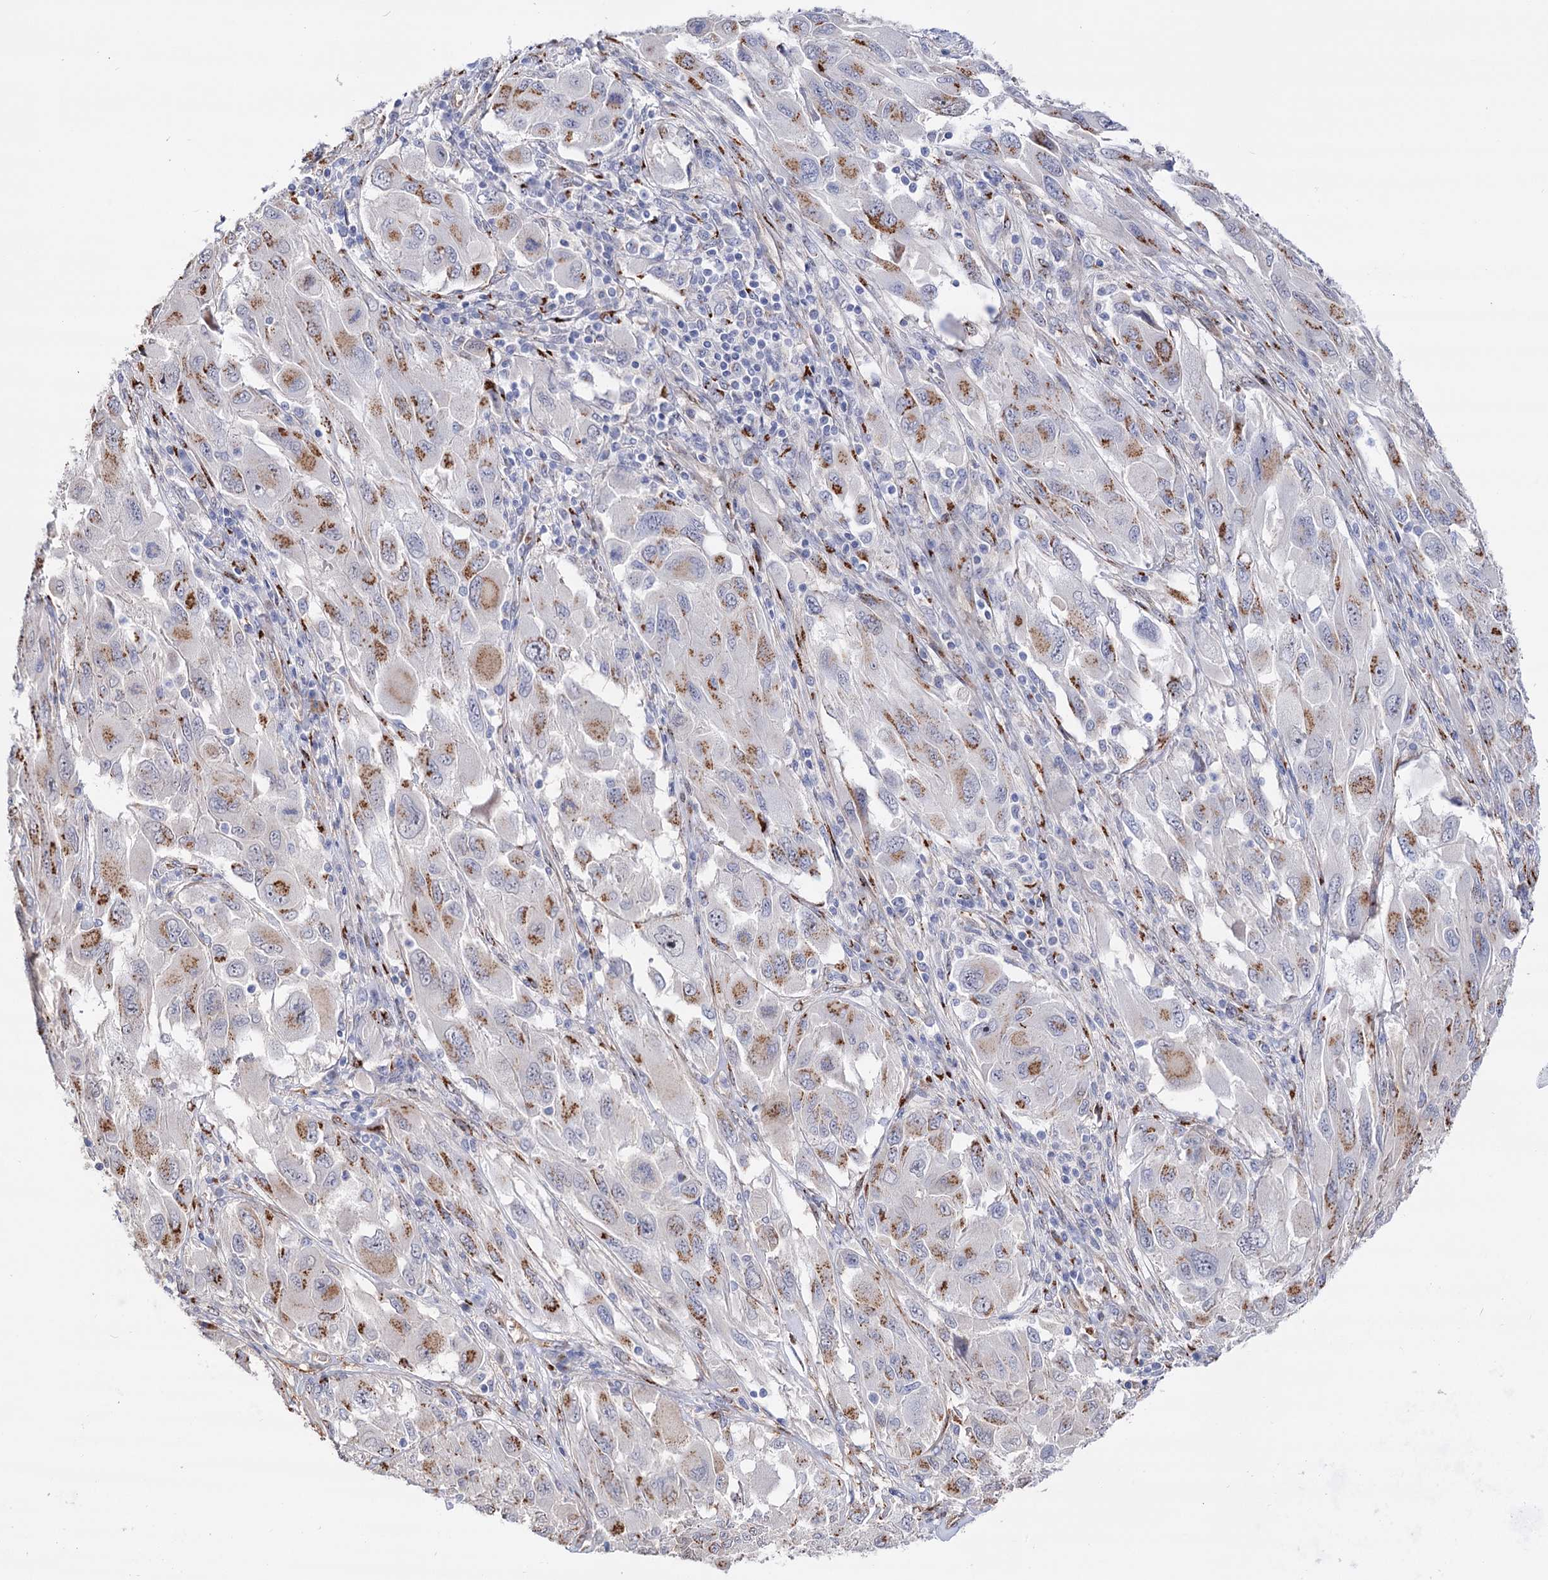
{"staining": {"intensity": "moderate", "quantity": ">75%", "location": "cytoplasmic/membranous"}, "tissue": "melanoma", "cell_type": "Tumor cells", "image_type": "cancer", "snomed": [{"axis": "morphology", "description": "Malignant melanoma, NOS"}, {"axis": "topography", "description": "Skin"}], "caption": "Malignant melanoma stained with DAB (3,3'-diaminobenzidine) immunohistochemistry (IHC) reveals medium levels of moderate cytoplasmic/membranous positivity in about >75% of tumor cells.", "gene": "C11orf96", "patient": {"sex": "female", "age": 91}}